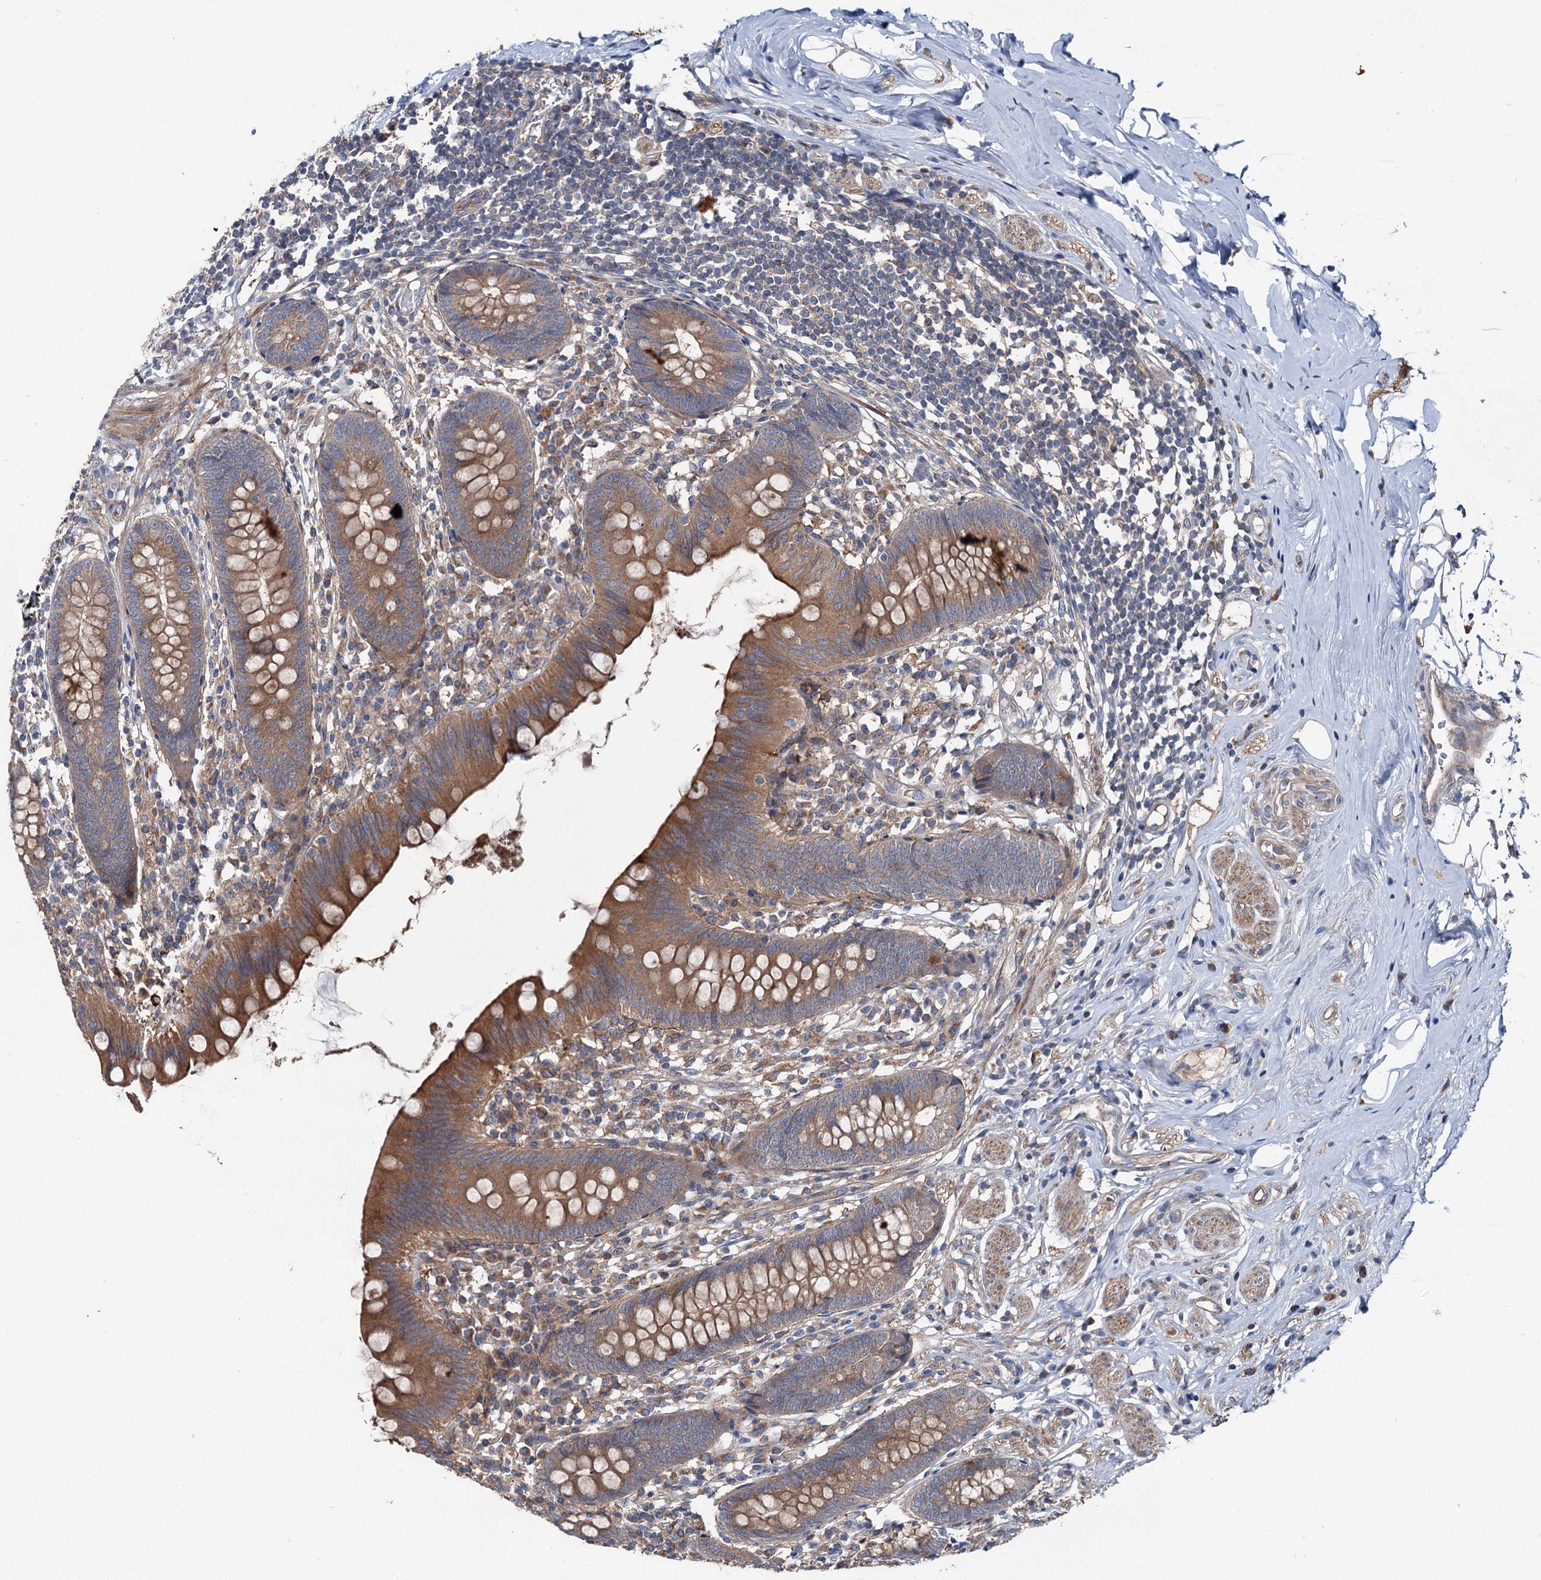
{"staining": {"intensity": "strong", "quantity": ">75%", "location": "cytoplasmic/membranous"}, "tissue": "appendix", "cell_type": "Glandular cells", "image_type": "normal", "snomed": [{"axis": "morphology", "description": "Normal tissue, NOS"}, {"axis": "topography", "description": "Appendix"}], "caption": "The photomicrograph demonstrates staining of benign appendix, revealing strong cytoplasmic/membranous protein positivity (brown color) within glandular cells.", "gene": "SLC22A25", "patient": {"sex": "female", "age": 62}}